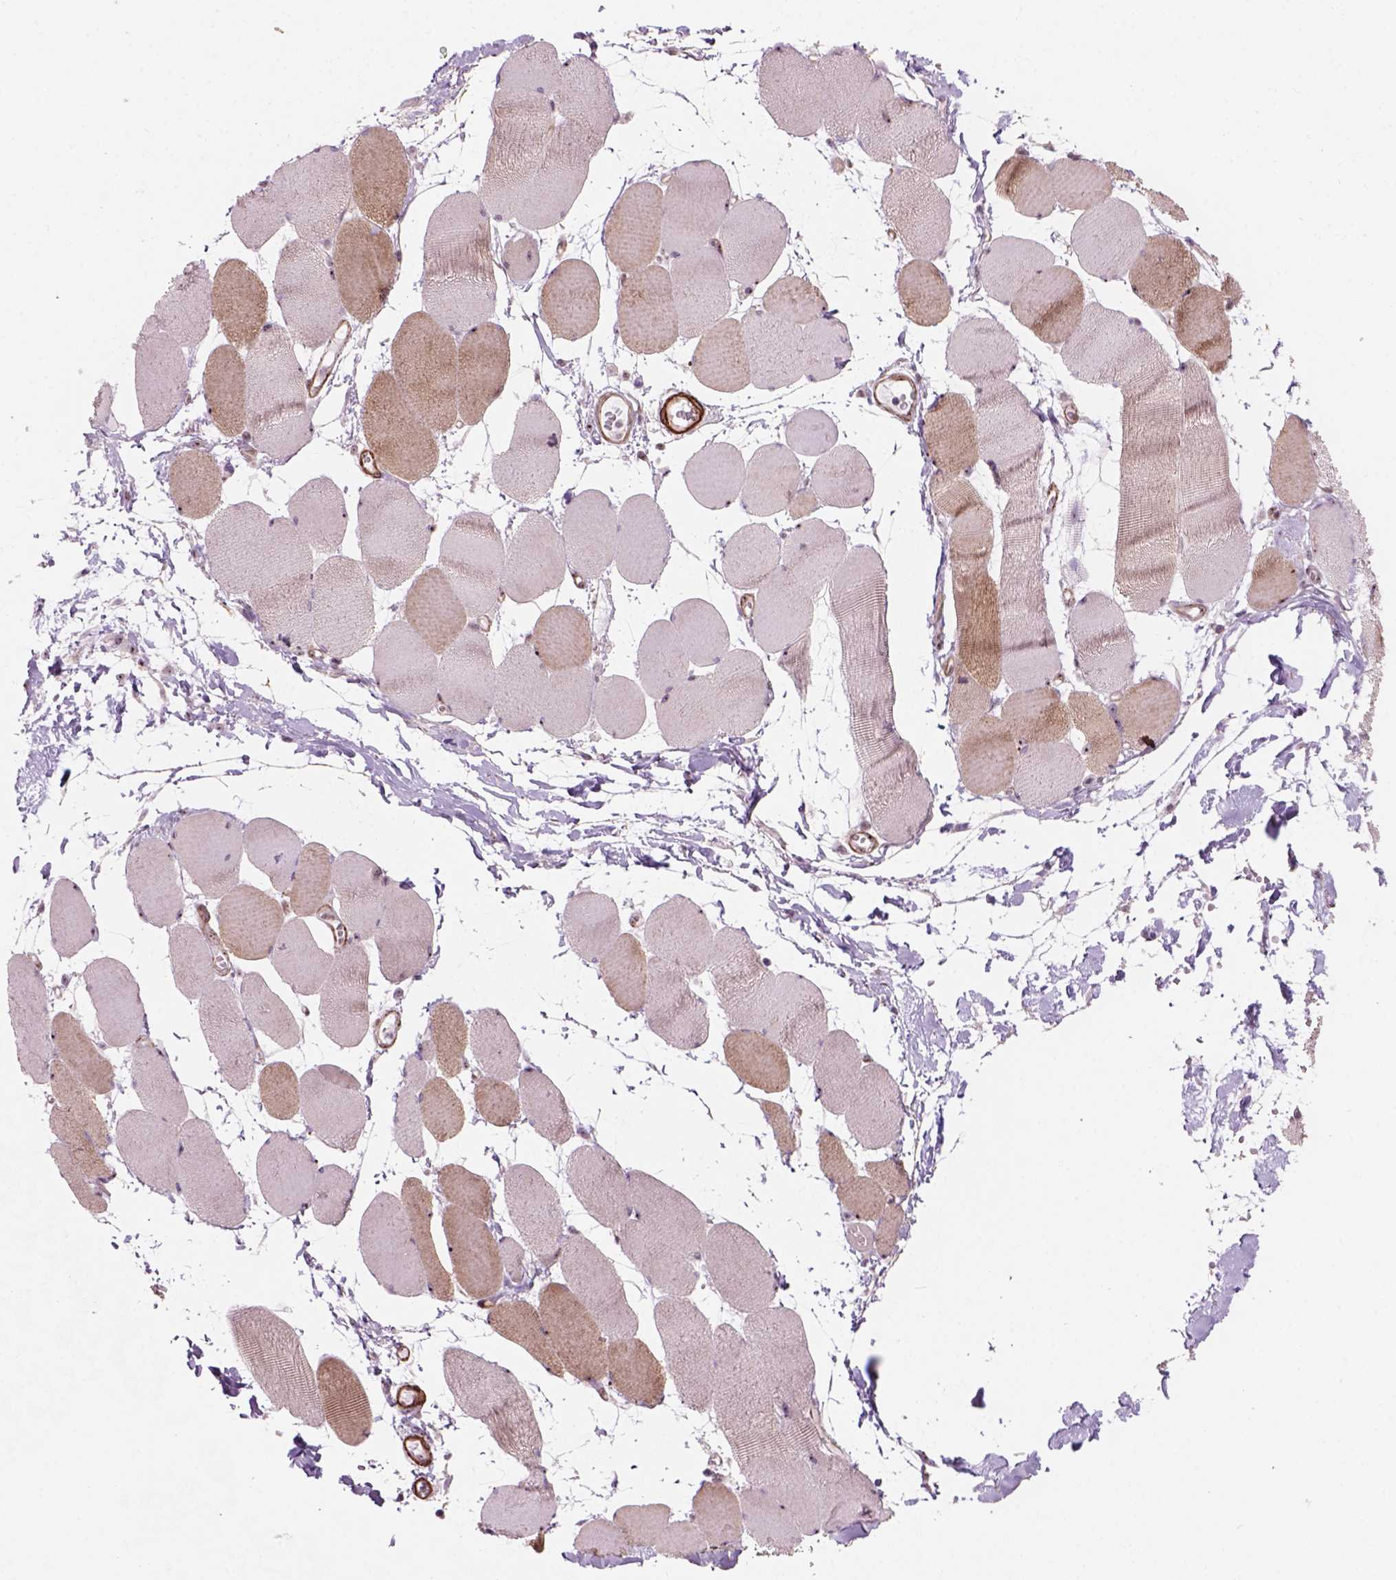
{"staining": {"intensity": "moderate", "quantity": "25%-75%", "location": "cytoplasmic/membranous,nuclear"}, "tissue": "skeletal muscle", "cell_type": "Myocytes", "image_type": "normal", "snomed": [{"axis": "morphology", "description": "Normal tissue, NOS"}, {"axis": "topography", "description": "Skeletal muscle"}], "caption": "Immunohistochemistry (IHC) staining of unremarkable skeletal muscle, which demonstrates medium levels of moderate cytoplasmic/membranous,nuclear positivity in approximately 25%-75% of myocytes indicating moderate cytoplasmic/membranous,nuclear protein positivity. The staining was performed using DAB (brown) for protein detection and nuclei were counterstained in hematoxylin (blue).", "gene": "RRS1", "patient": {"sex": "female", "age": 75}}